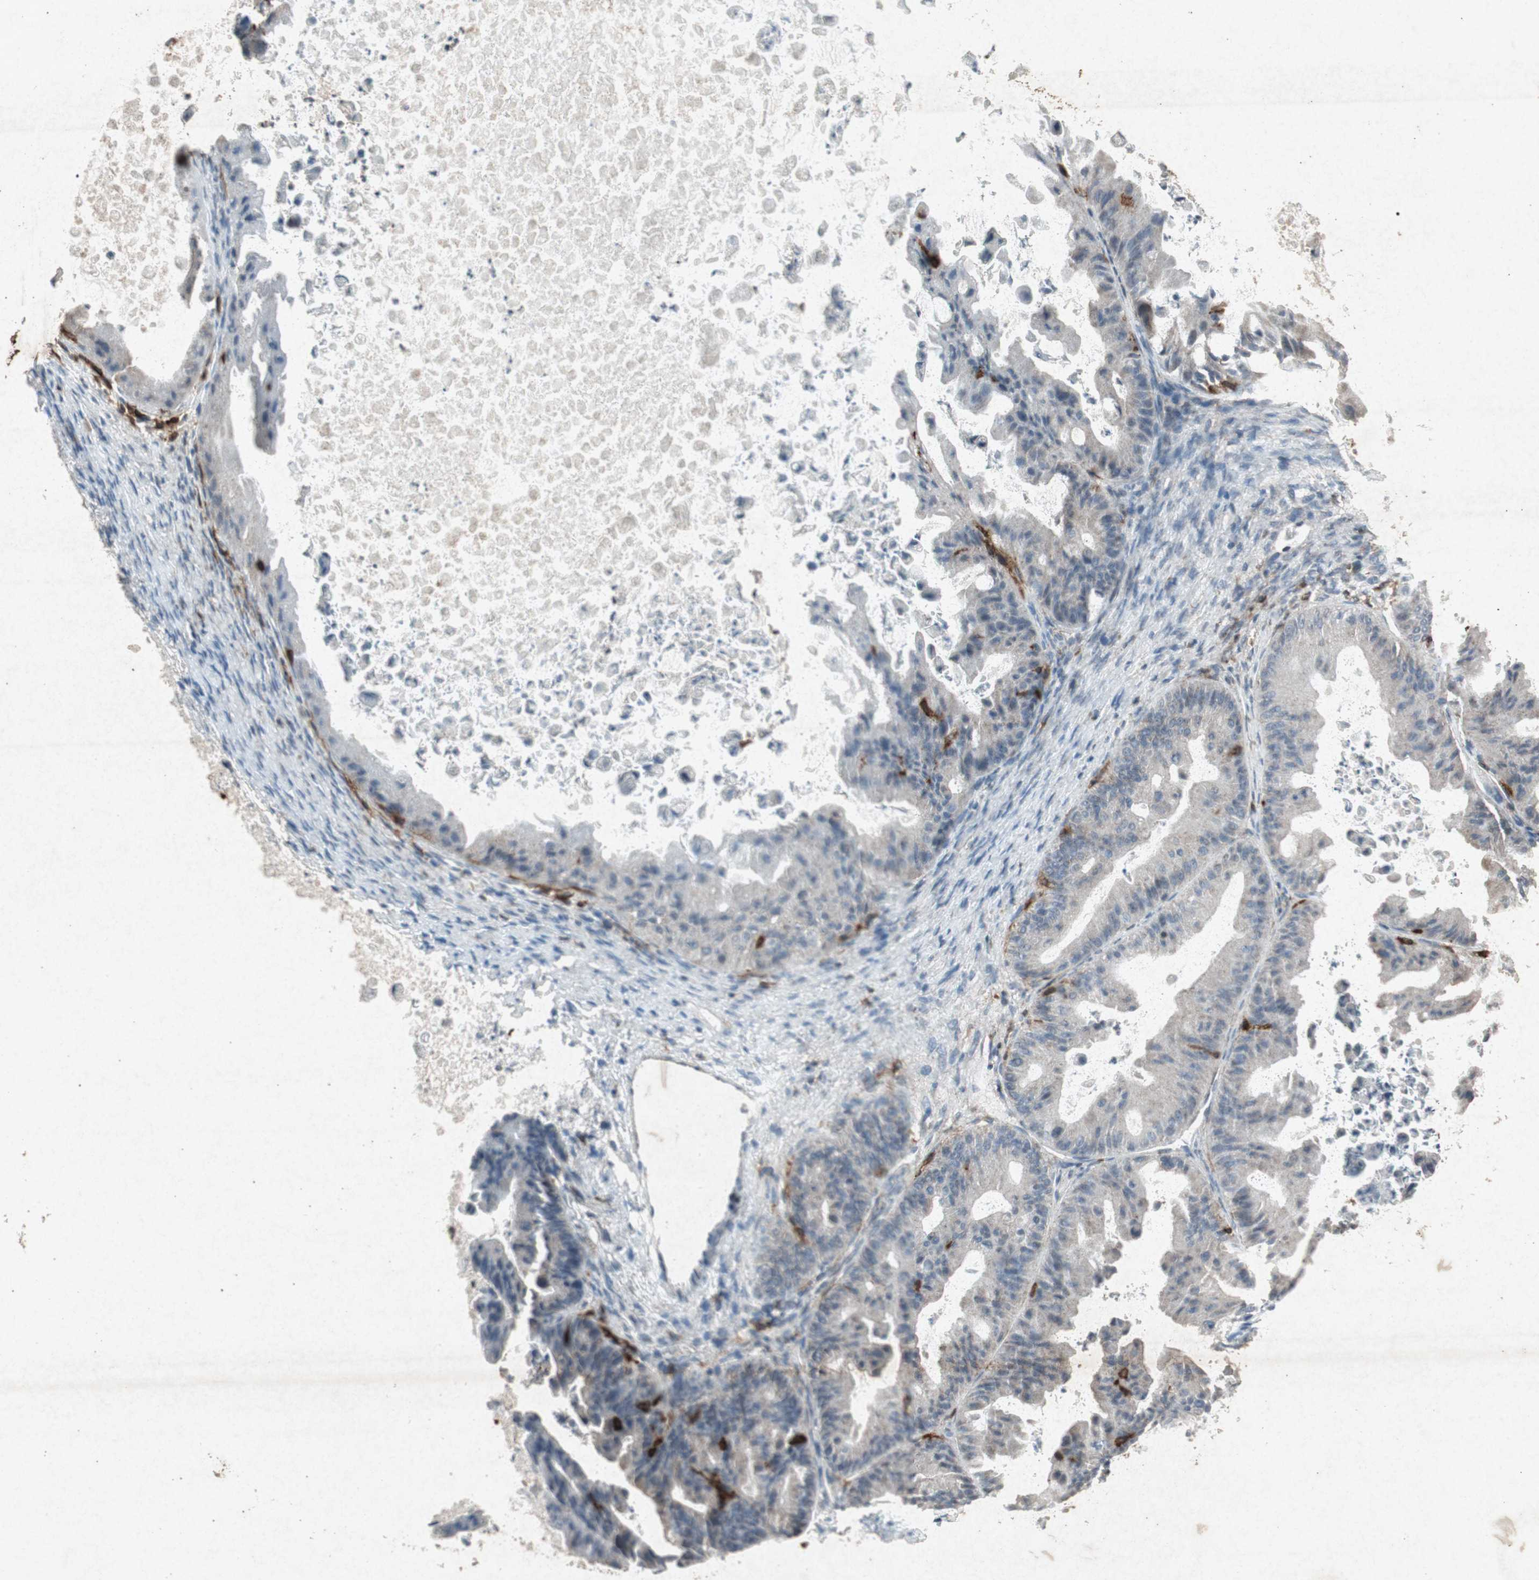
{"staining": {"intensity": "negative", "quantity": "none", "location": "none"}, "tissue": "ovarian cancer", "cell_type": "Tumor cells", "image_type": "cancer", "snomed": [{"axis": "morphology", "description": "Cystadenocarcinoma, mucinous, NOS"}, {"axis": "topography", "description": "Ovary"}], "caption": "Photomicrograph shows no protein staining in tumor cells of ovarian cancer tissue.", "gene": "TYROBP", "patient": {"sex": "female", "age": 37}}